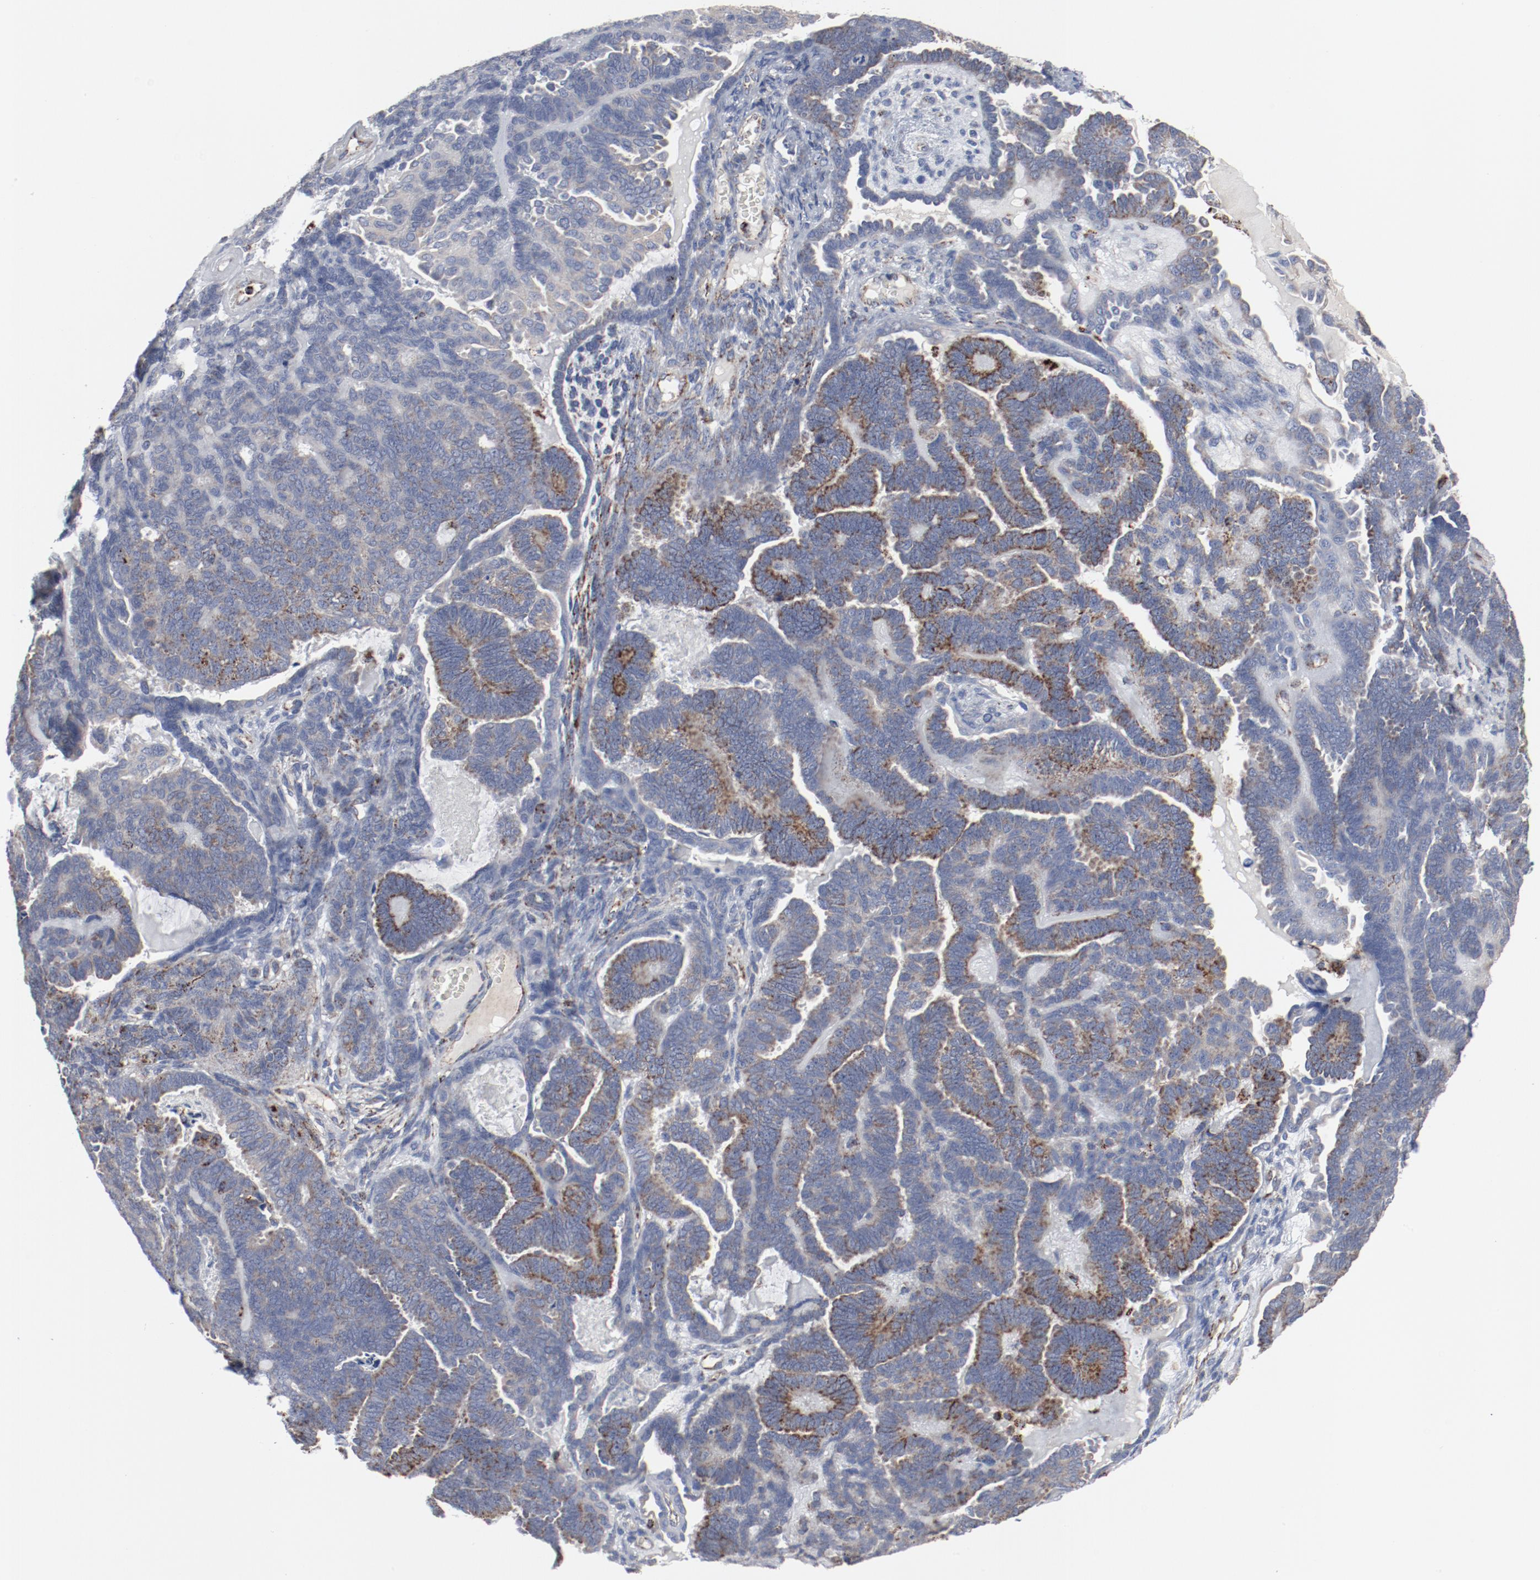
{"staining": {"intensity": "weak", "quantity": "<25%", "location": "cytoplasmic/membranous"}, "tissue": "endometrial cancer", "cell_type": "Tumor cells", "image_type": "cancer", "snomed": [{"axis": "morphology", "description": "Neoplasm, malignant, NOS"}, {"axis": "topography", "description": "Endometrium"}], "caption": "The immunohistochemistry (IHC) histopathology image has no significant expression in tumor cells of endometrial malignant neoplasm tissue. Nuclei are stained in blue.", "gene": "SETD3", "patient": {"sex": "female", "age": 74}}